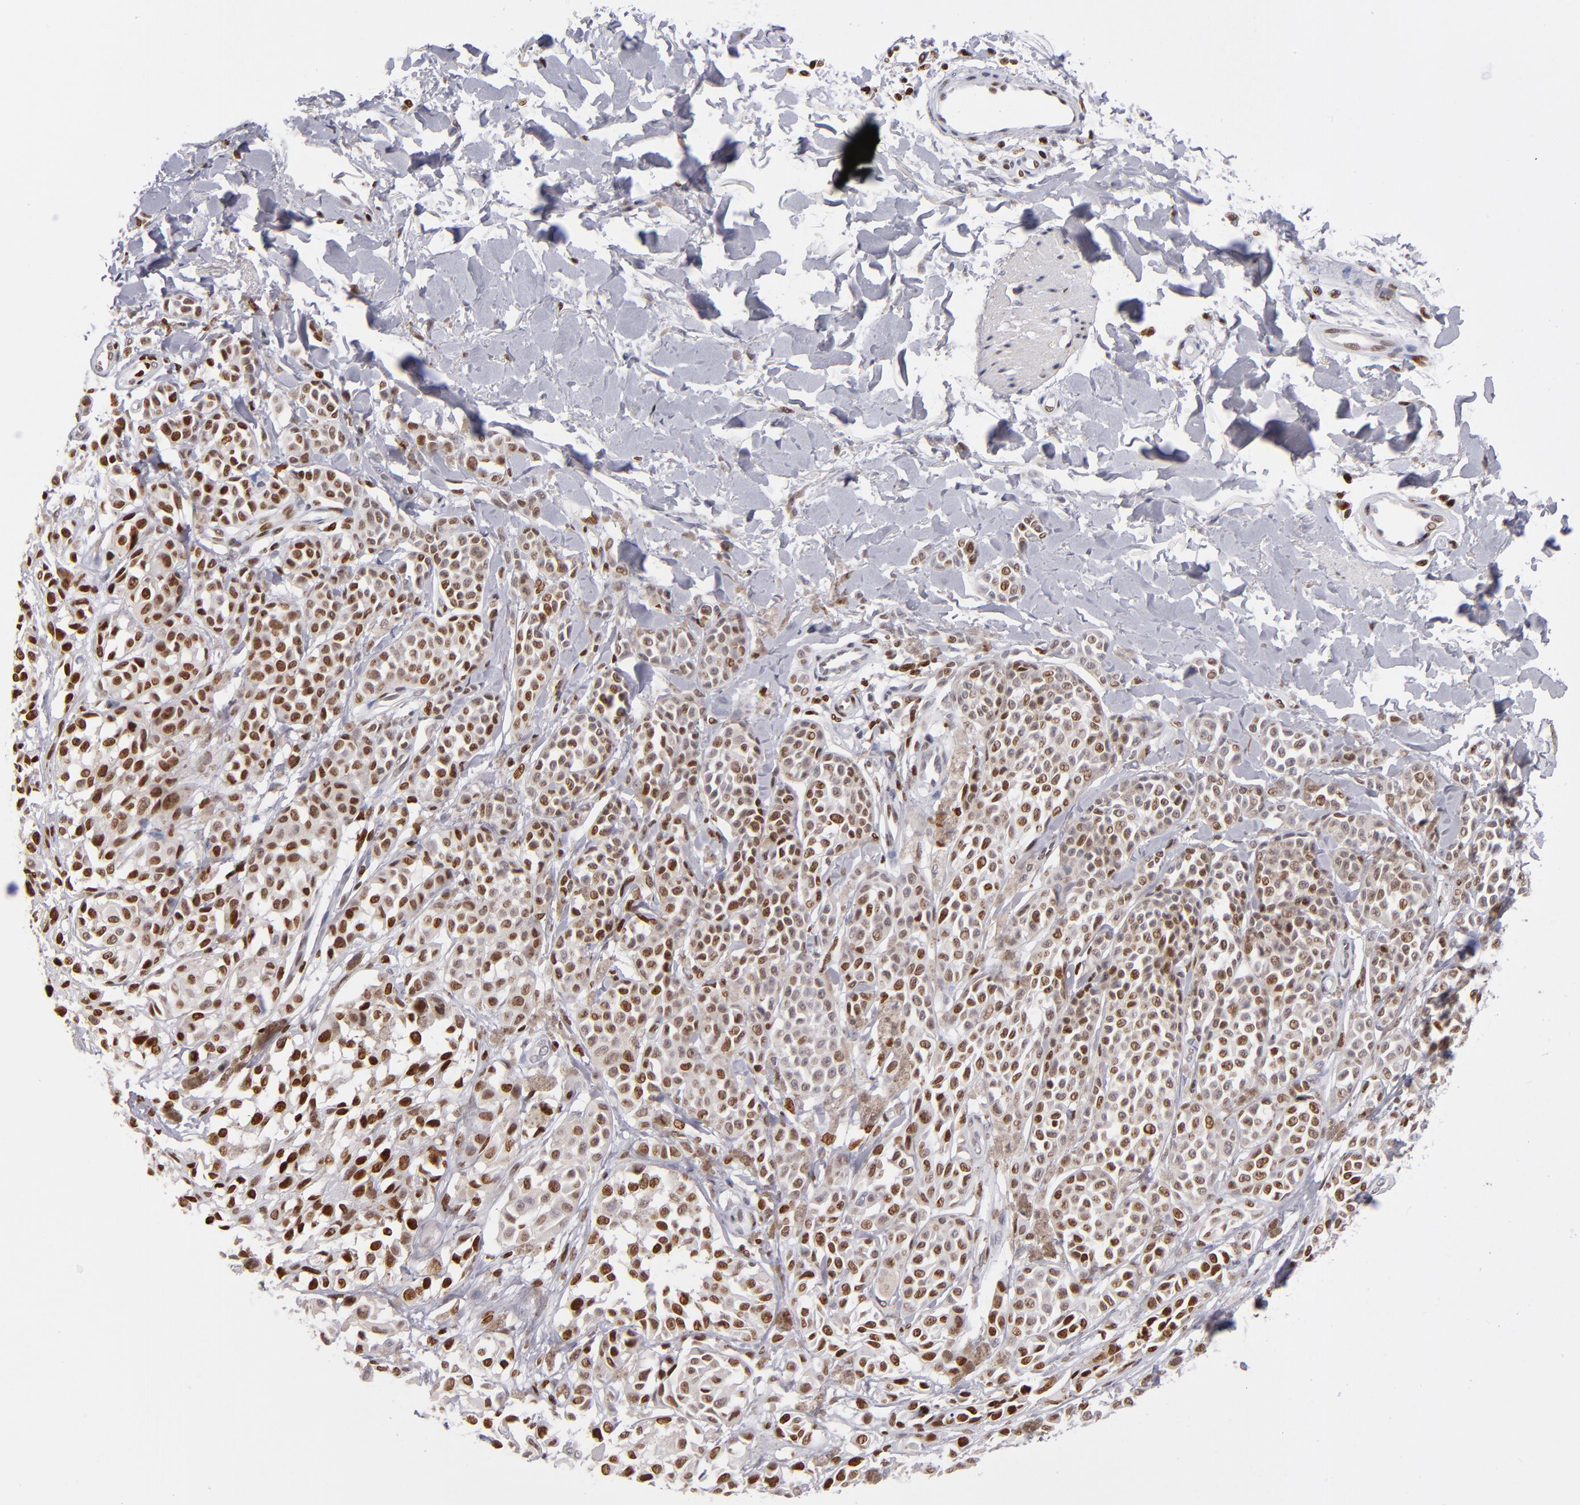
{"staining": {"intensity": "strong", "quantity": ">75%", "location": "nuclear"}, "tissue": "melanoma", "cell_type": "Tumor cells", "image_type": "cancer", "snomed": [{"axis": "morphology", "description": "Malignant melanoma, NOS"}, {"axis": "topography", "description": "Skin"}], "caption": "A histopathology image showing strong nuclear expression in about >75% of tumor cells in melanoma, as visualized by brown immunohistochemical staining.", "gene": "POLA1", "patient": {"sex": "female", "age": 38}}